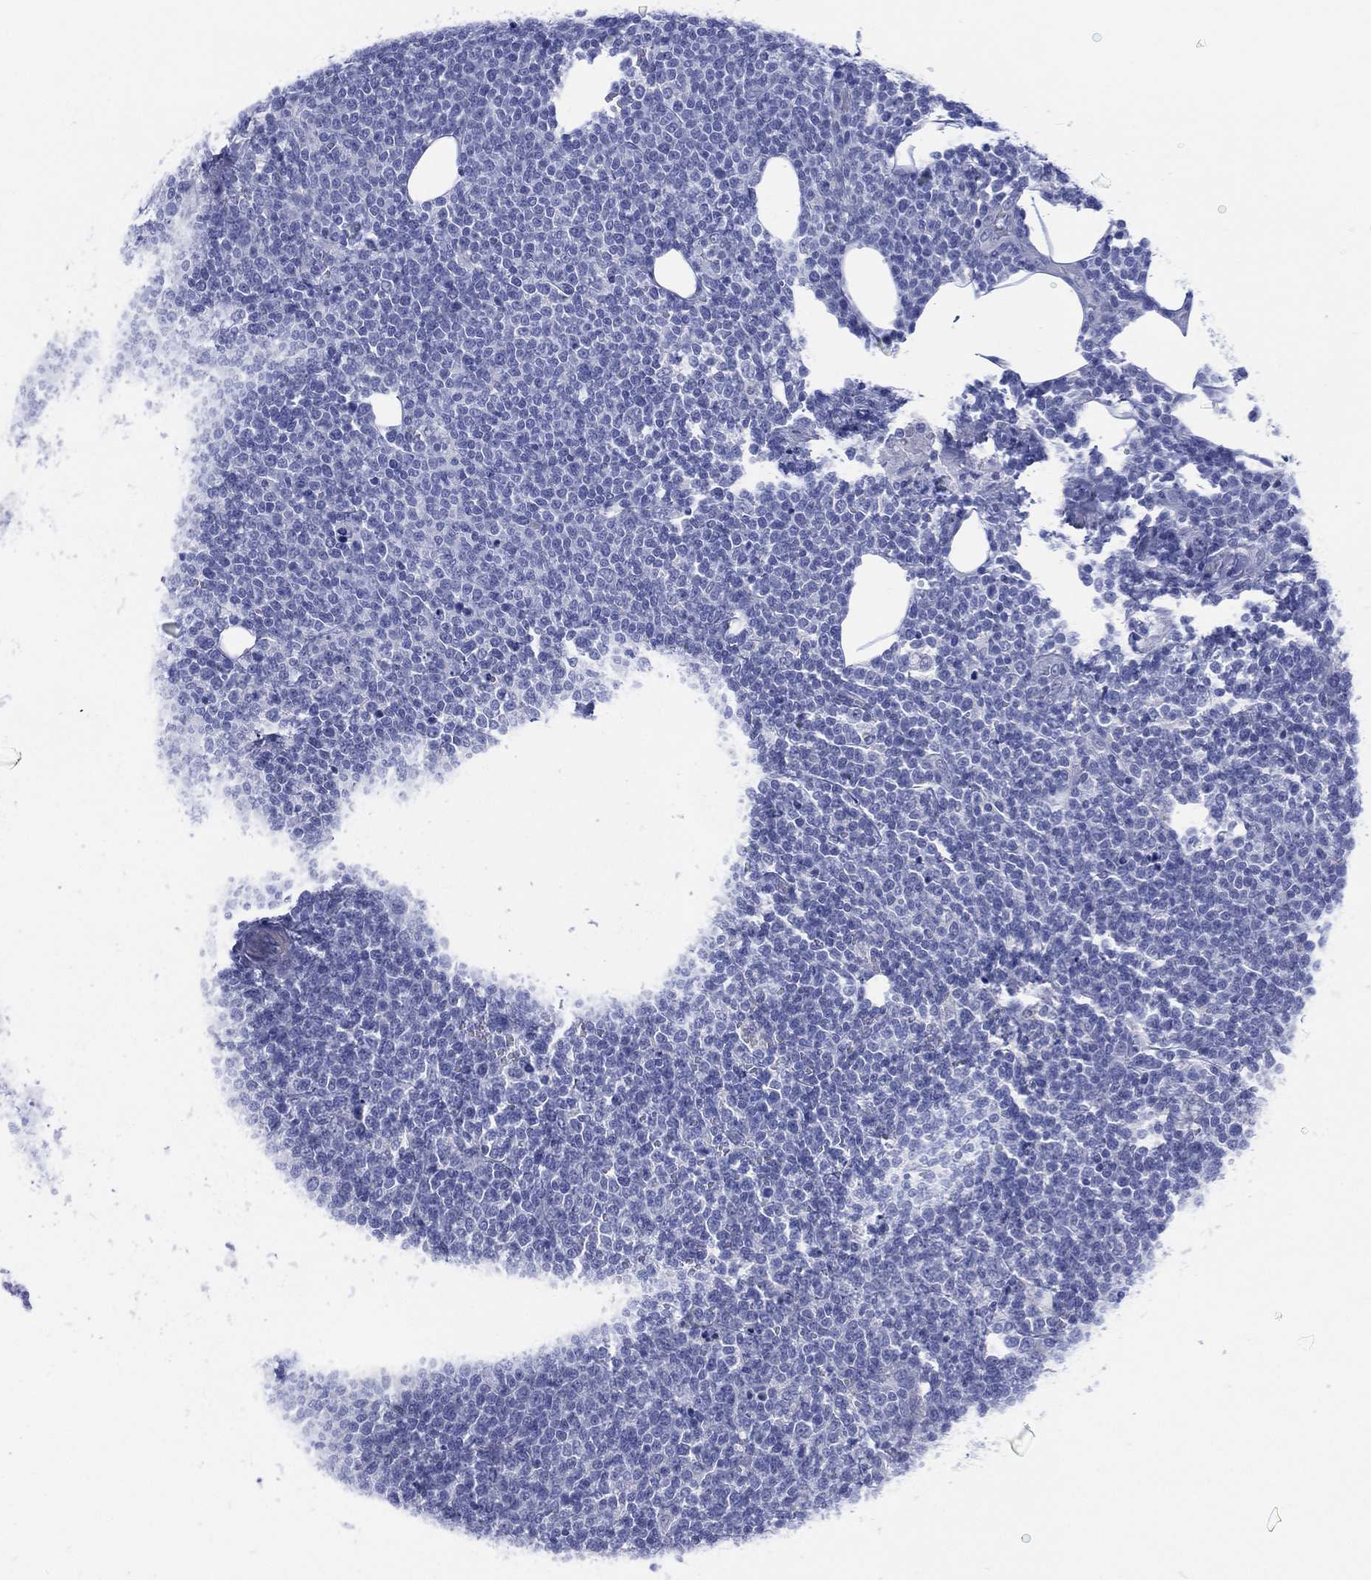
{"staining": {"intensity": "negative", "quantity": "none", "location": "none"}, "tissue": "lymphoma", "cell_type": "Tumor cells", "image_type": "cancer", "snomed": [{"axis": "morphology", "description": "Malignant lymphoma, non-Hodgkin's type, High grade"}, {"axis": "topography", "description": "Lymph node"}], "caption": "Immunohistochemistry of lymphoma shows no expression in tumor cells.", "gene": "LRRD1", "patient": {"sex": "male", "age": 61}}